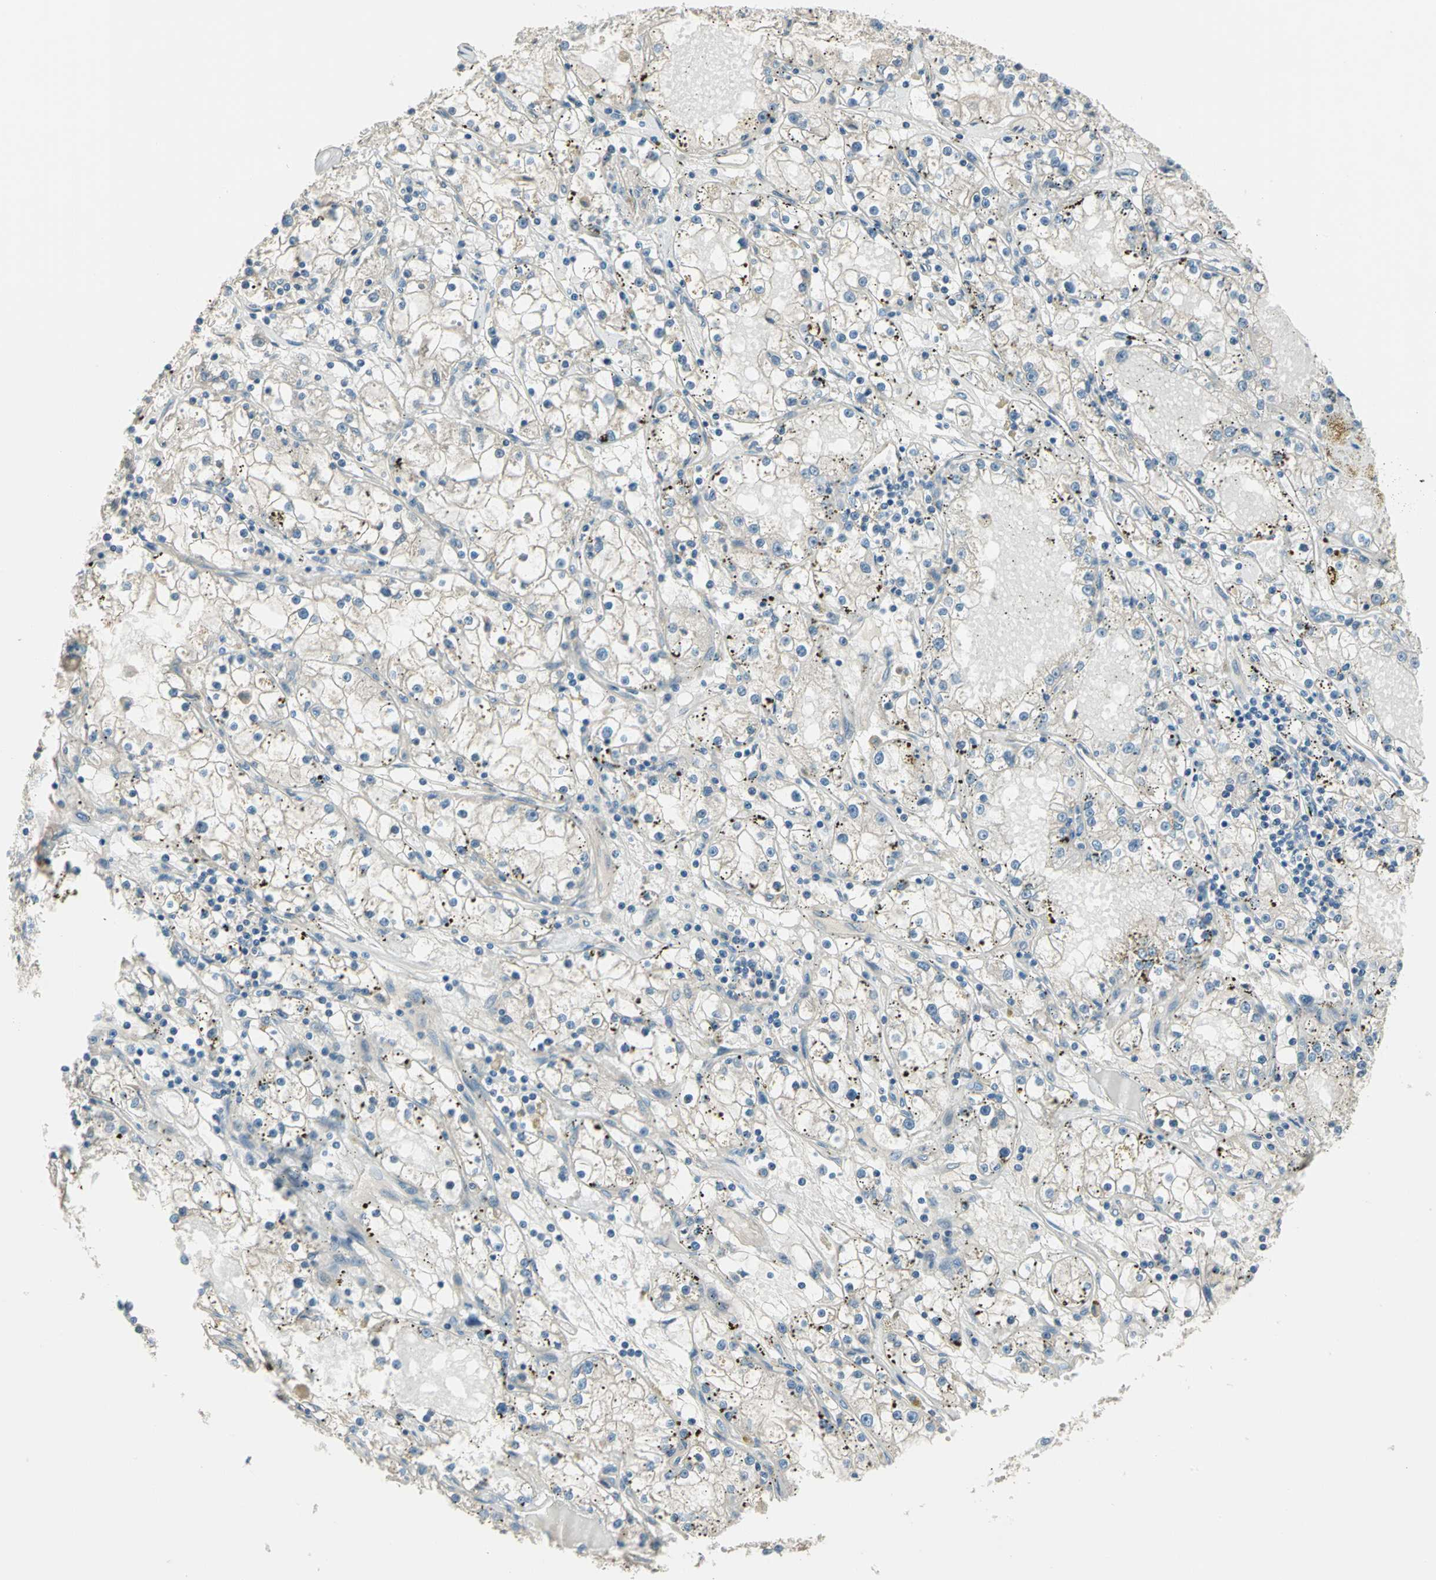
{"staining": {"intensity": "negative", "quantity": "none", "location": "none"}, "tissue": "renal cancer", "cell_type": "Tumor cells", "image_type": "cancer", "snomed": [{"axis": "morphology", "description": "Adenocarcinoma, NOS"}, {"axis": "topography", "description": "Kidney"}], "caption": "This histopathology image is of renal cancer (adenocarcinoma) stained with IHC to label a protein in brown with the nuclei are counter-stained blue. There is no positivity in tumor cells. (Stains: DAB immunohistochemistry with hematoxylin counter stain, Microscopy: brightfield microscopy at high magnification).", "gene": "PRKAA1", "patient": {"sex": "male", "age": 56}}